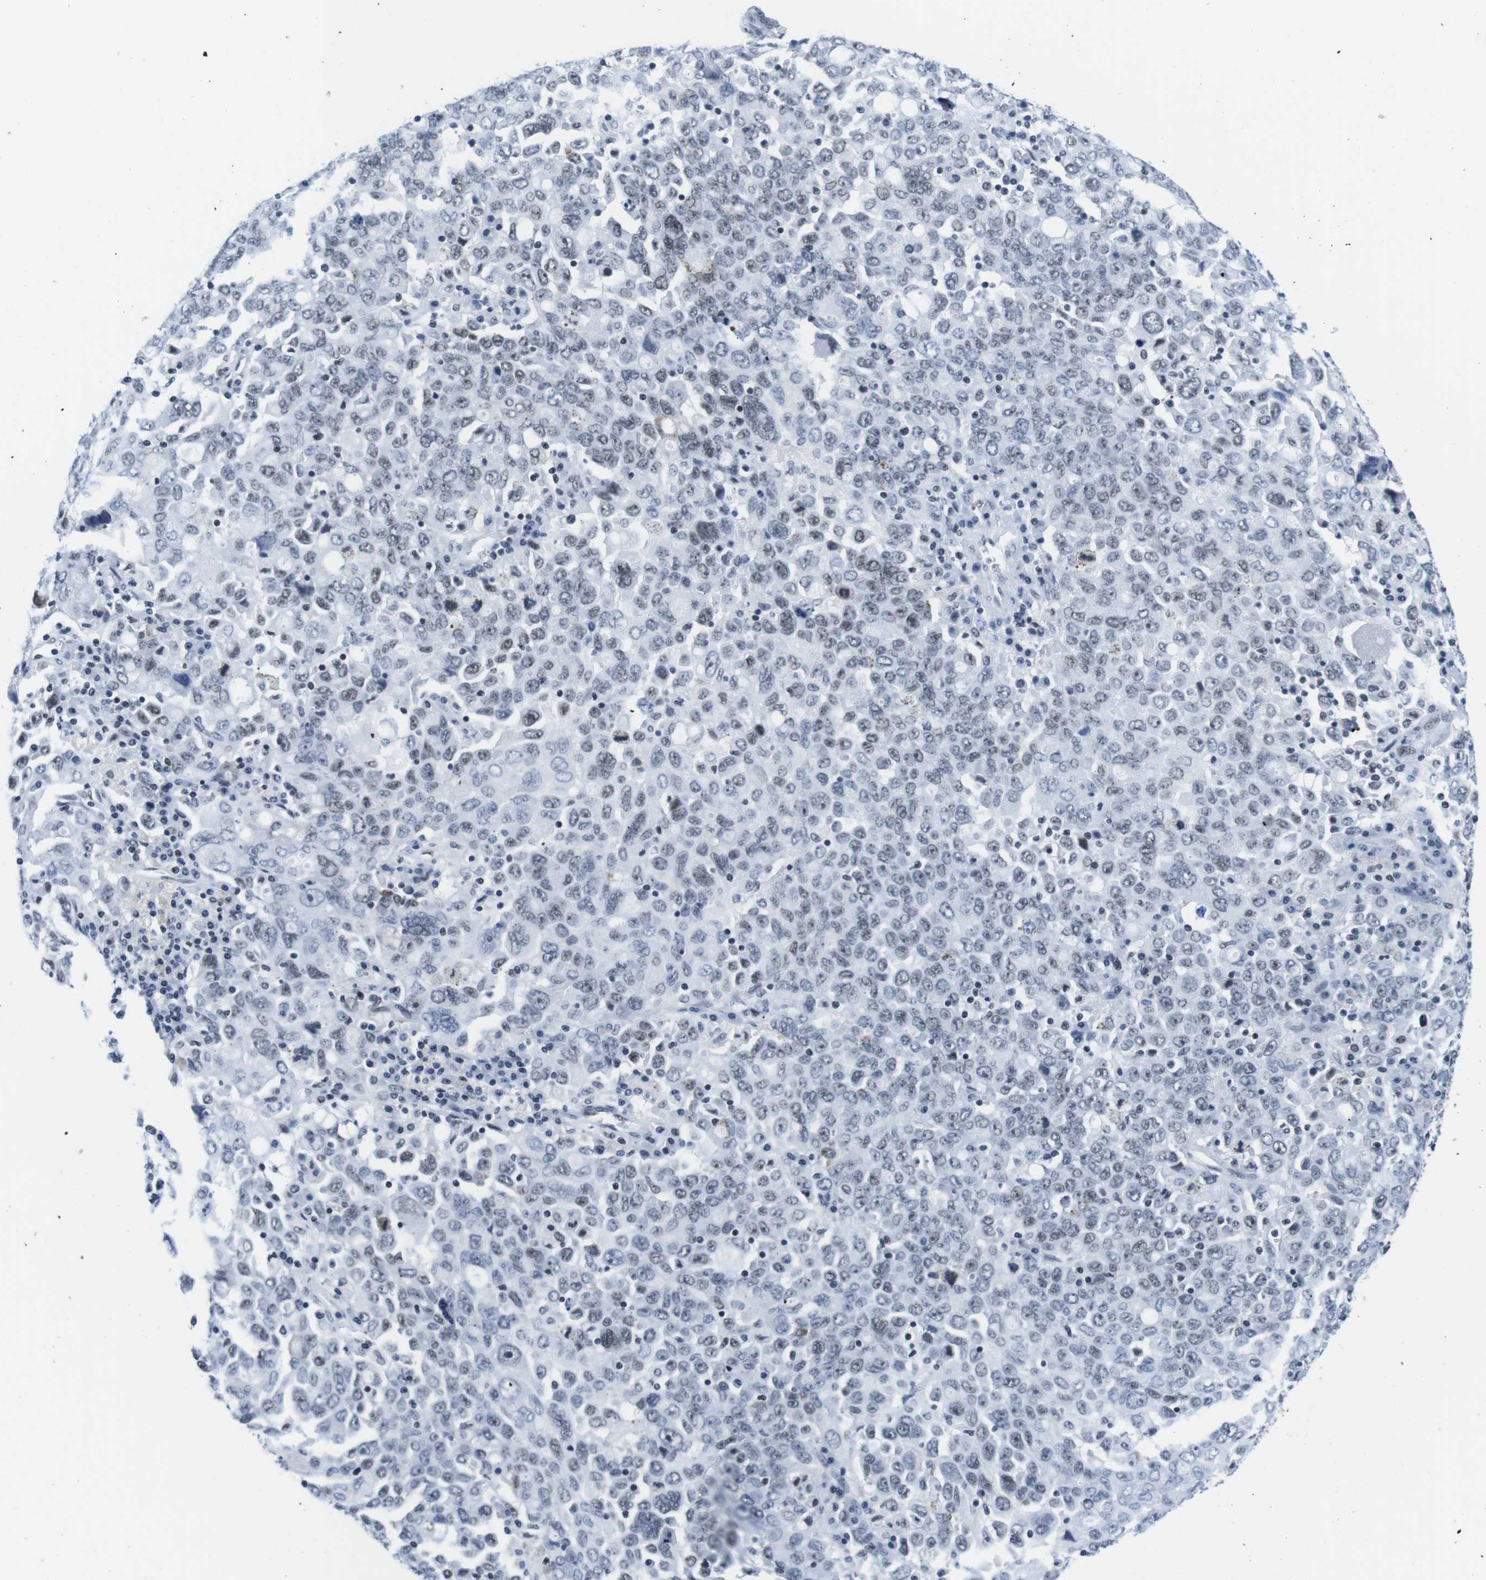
{"staining": {"intensity": "weak", "quantity": "25%-75%", "location": "nuclear"}, "tissue": "ovarian cancer", "cell_type": "Tumor cells", "image_type": "cancer", "snomed": [{"axis": "morphology", "description": "Carcinoma, endometroid"}, {"axis": "topography", "description": "Ovary"}], "caption": "DAB (3,3'-diaminobenzidine) immunohistochemical staining of human ovarian cancer demonstrates weak nuclear protein positivity in approximately 25%-75% of tumor cells.", "gene": "IFI16", "patient": {"sex": "female", "age": 62}}